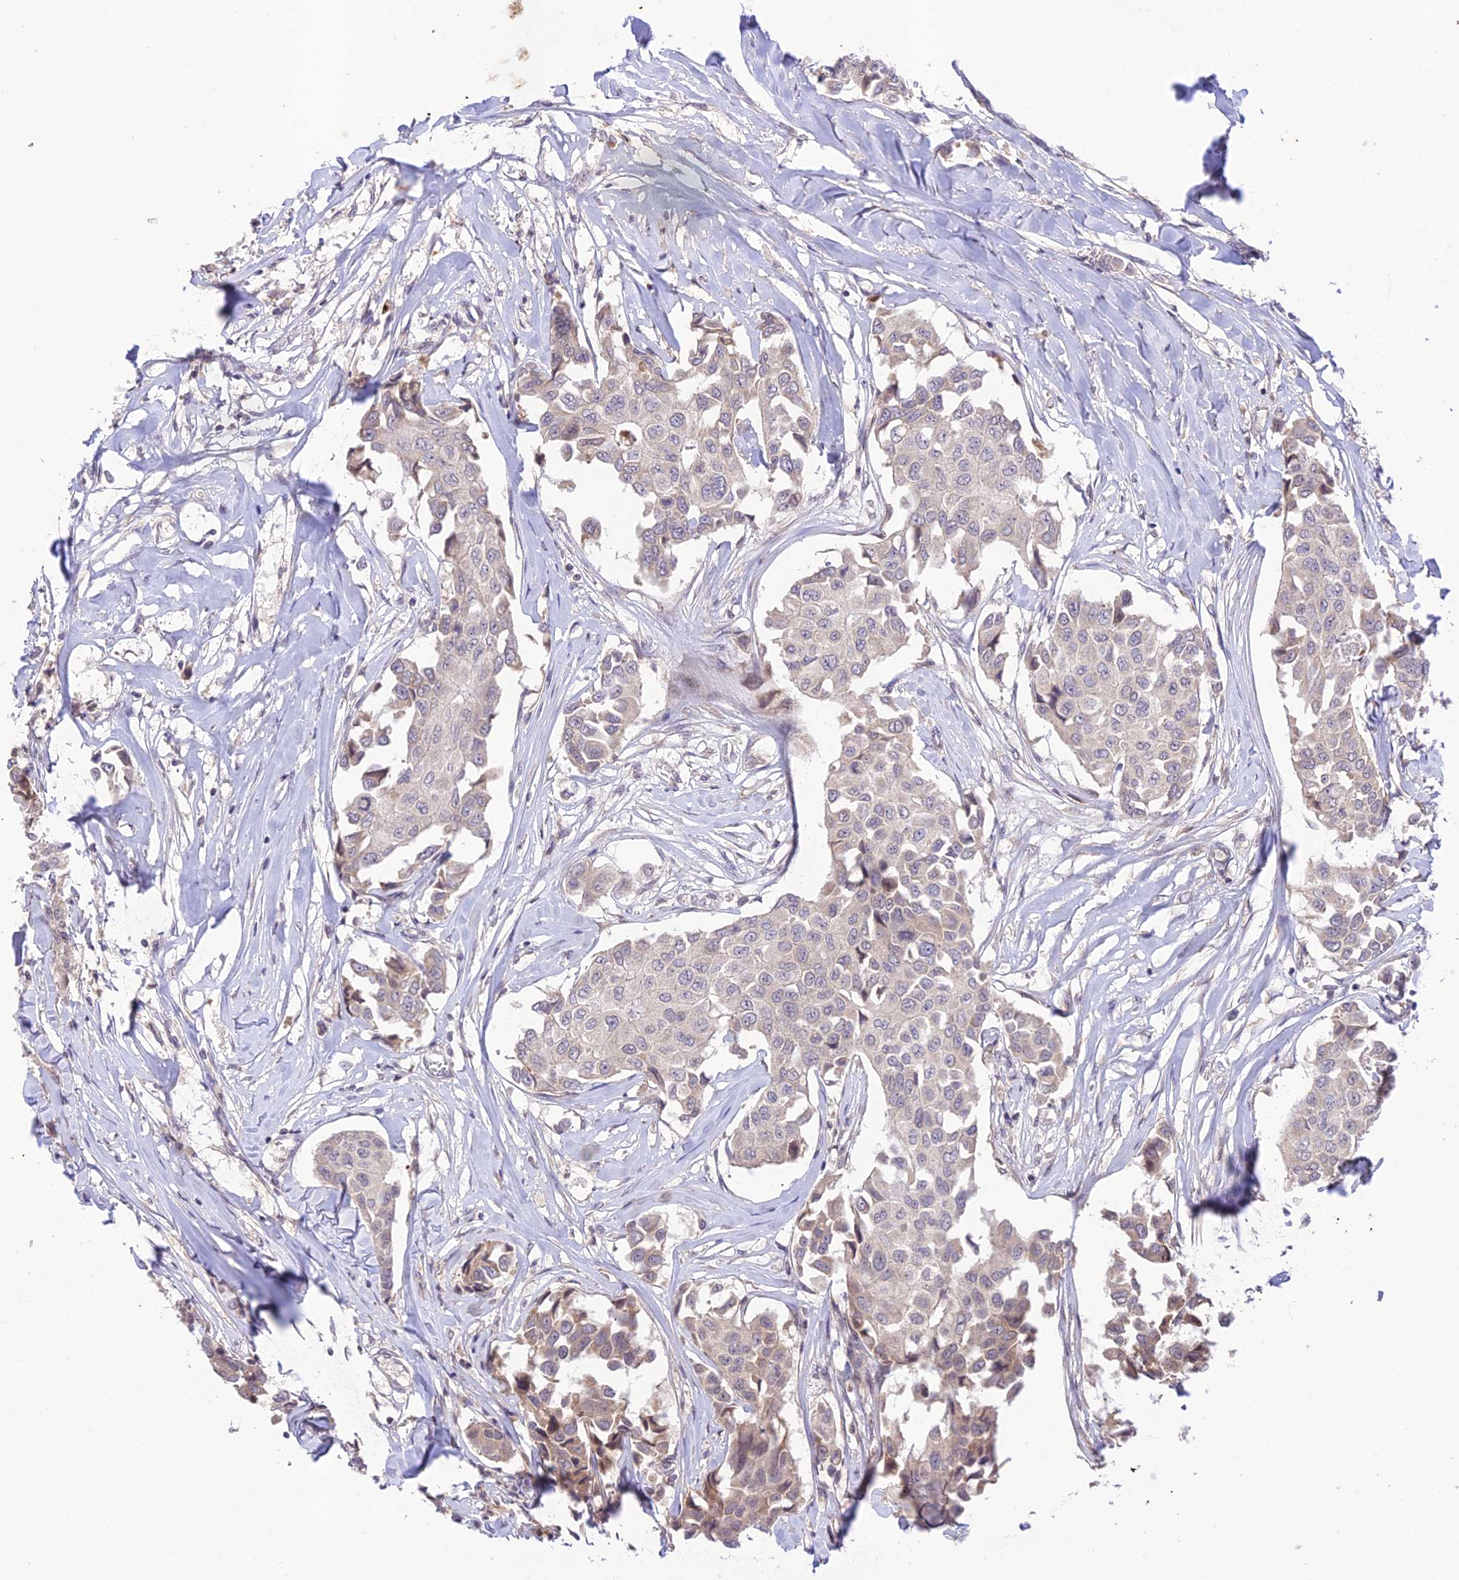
{"staining": {"intensity": "negative", "quantity": "none", "location": "none"}, "tissue": "breast cancer", "cell_type": "Tumor cells", "image_type": "cancer", "snomed": [{"axis": "morphology", "description": "Duct carcinoma"}, {"axis": "topography", "description": "Breast"}], "caption": "High power microscopy photomicrograph of an immunohistochemistry histopathology image of infiltrating ductal carcinoma (breast), revealing no significant staining in tumor cells. (Immunohistochemistry (ihc), brightfield microscopy, high magnification).", "gene": "TEKT1", "patient": {"sex": "female", "age": 80}}